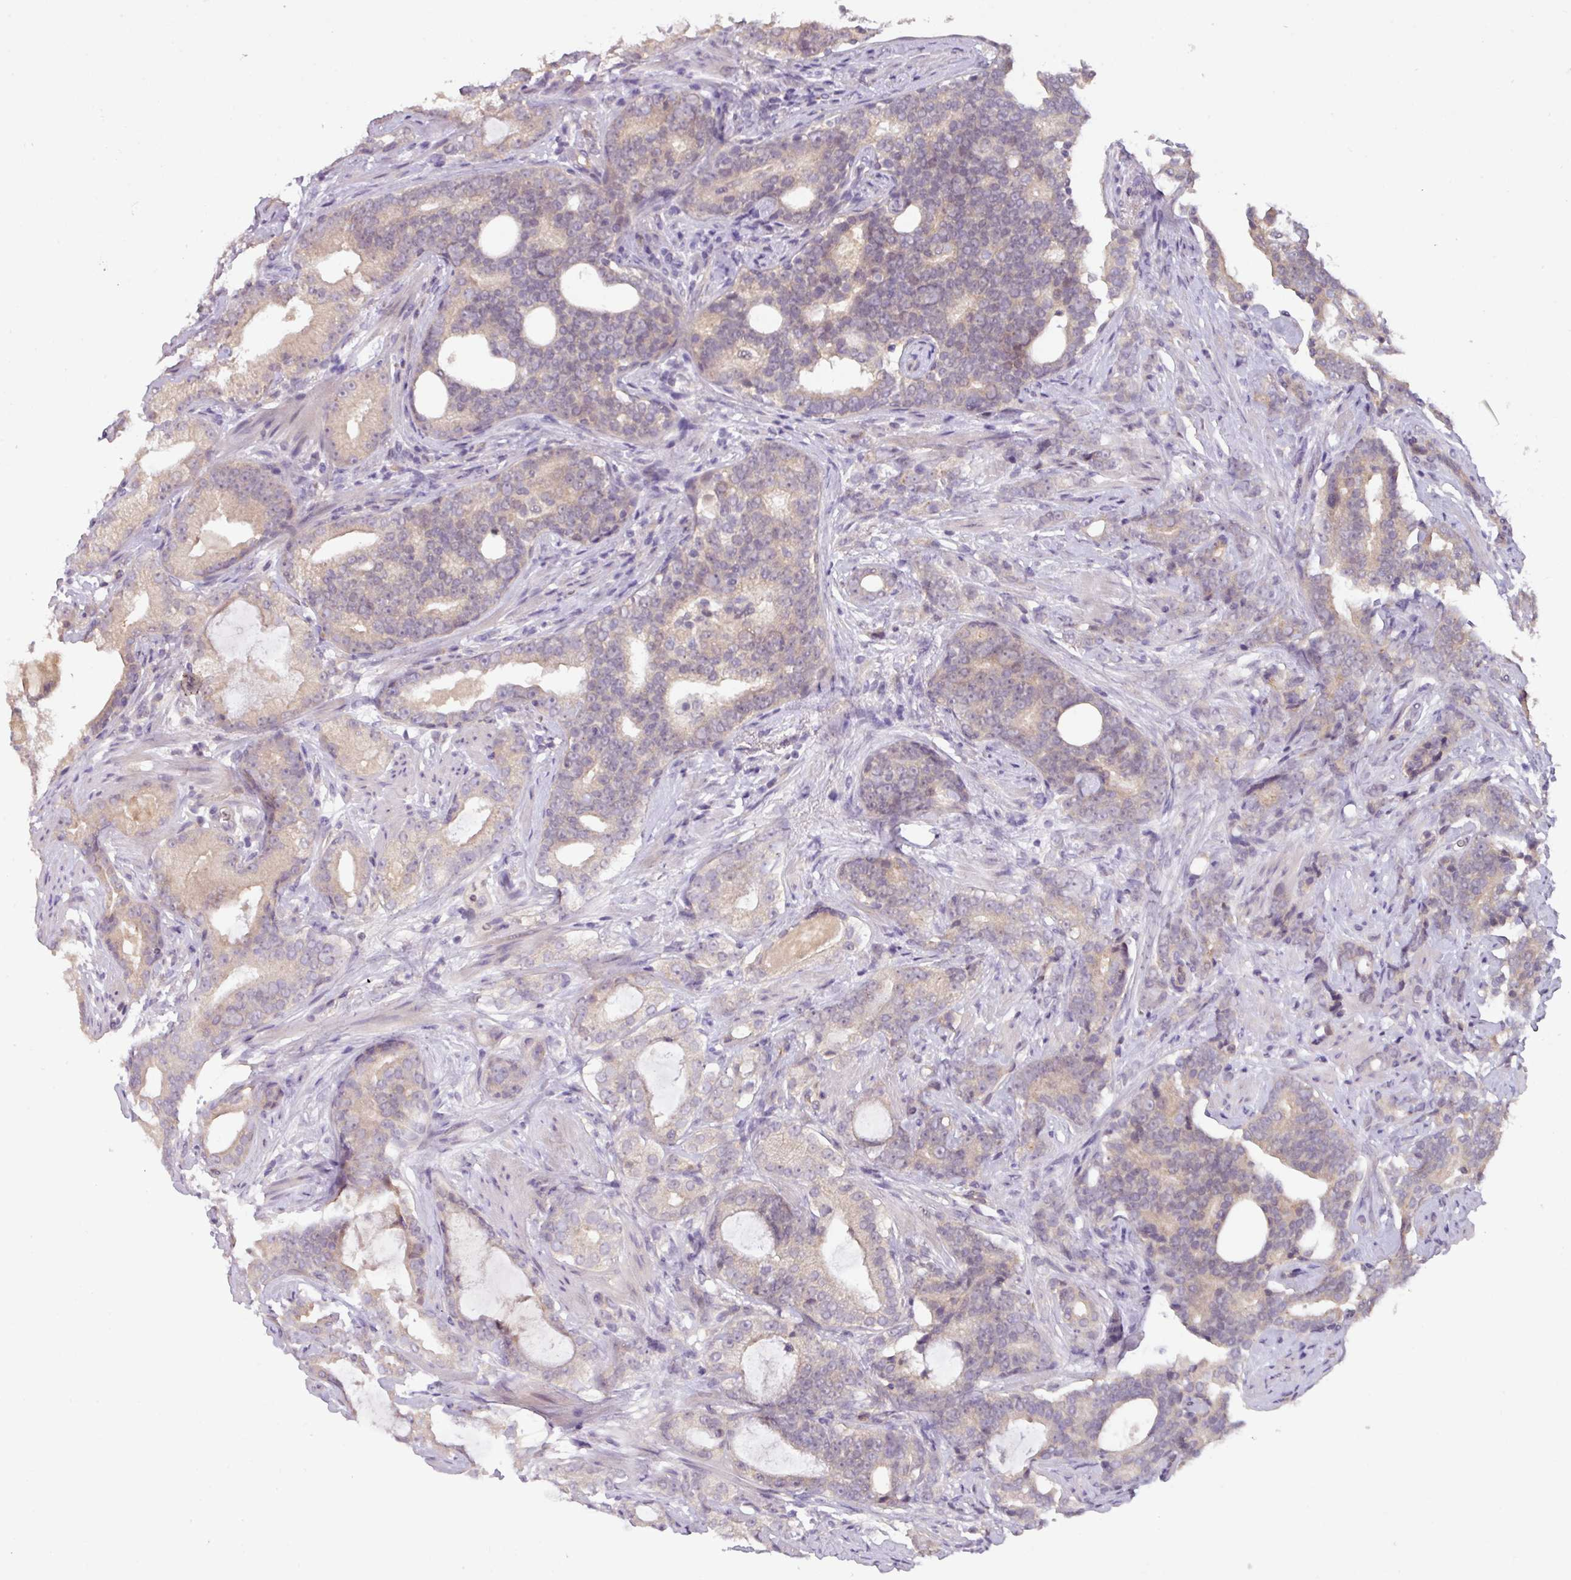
{"staining": {"intensity": "weak", "quantity": "25%-75%", "location": "cytoplasmic/membranous"}, "tissue": "prostate cancer", "cell_type": "Tumor cells", "image_type": "cancer", "snomed": [{"axis": "morphology", "description": "Adenocarcinoma, High grade"}, {"axis": "topography", "description": "Prostate"}], "caption": "Immunohistochemistry image of neoplastic tissue: human adenocarcinoma (high-grade) (prostate) stained using immunohistochemistry reveals low levels of weak protein expression localized specifically in the cytoplasmic/membranous of tumor cells, appearing as a cytoplasmic/membranous brown color.", "gene": "SLC5A10", "patient": {"sex": "male", "age": 64}}